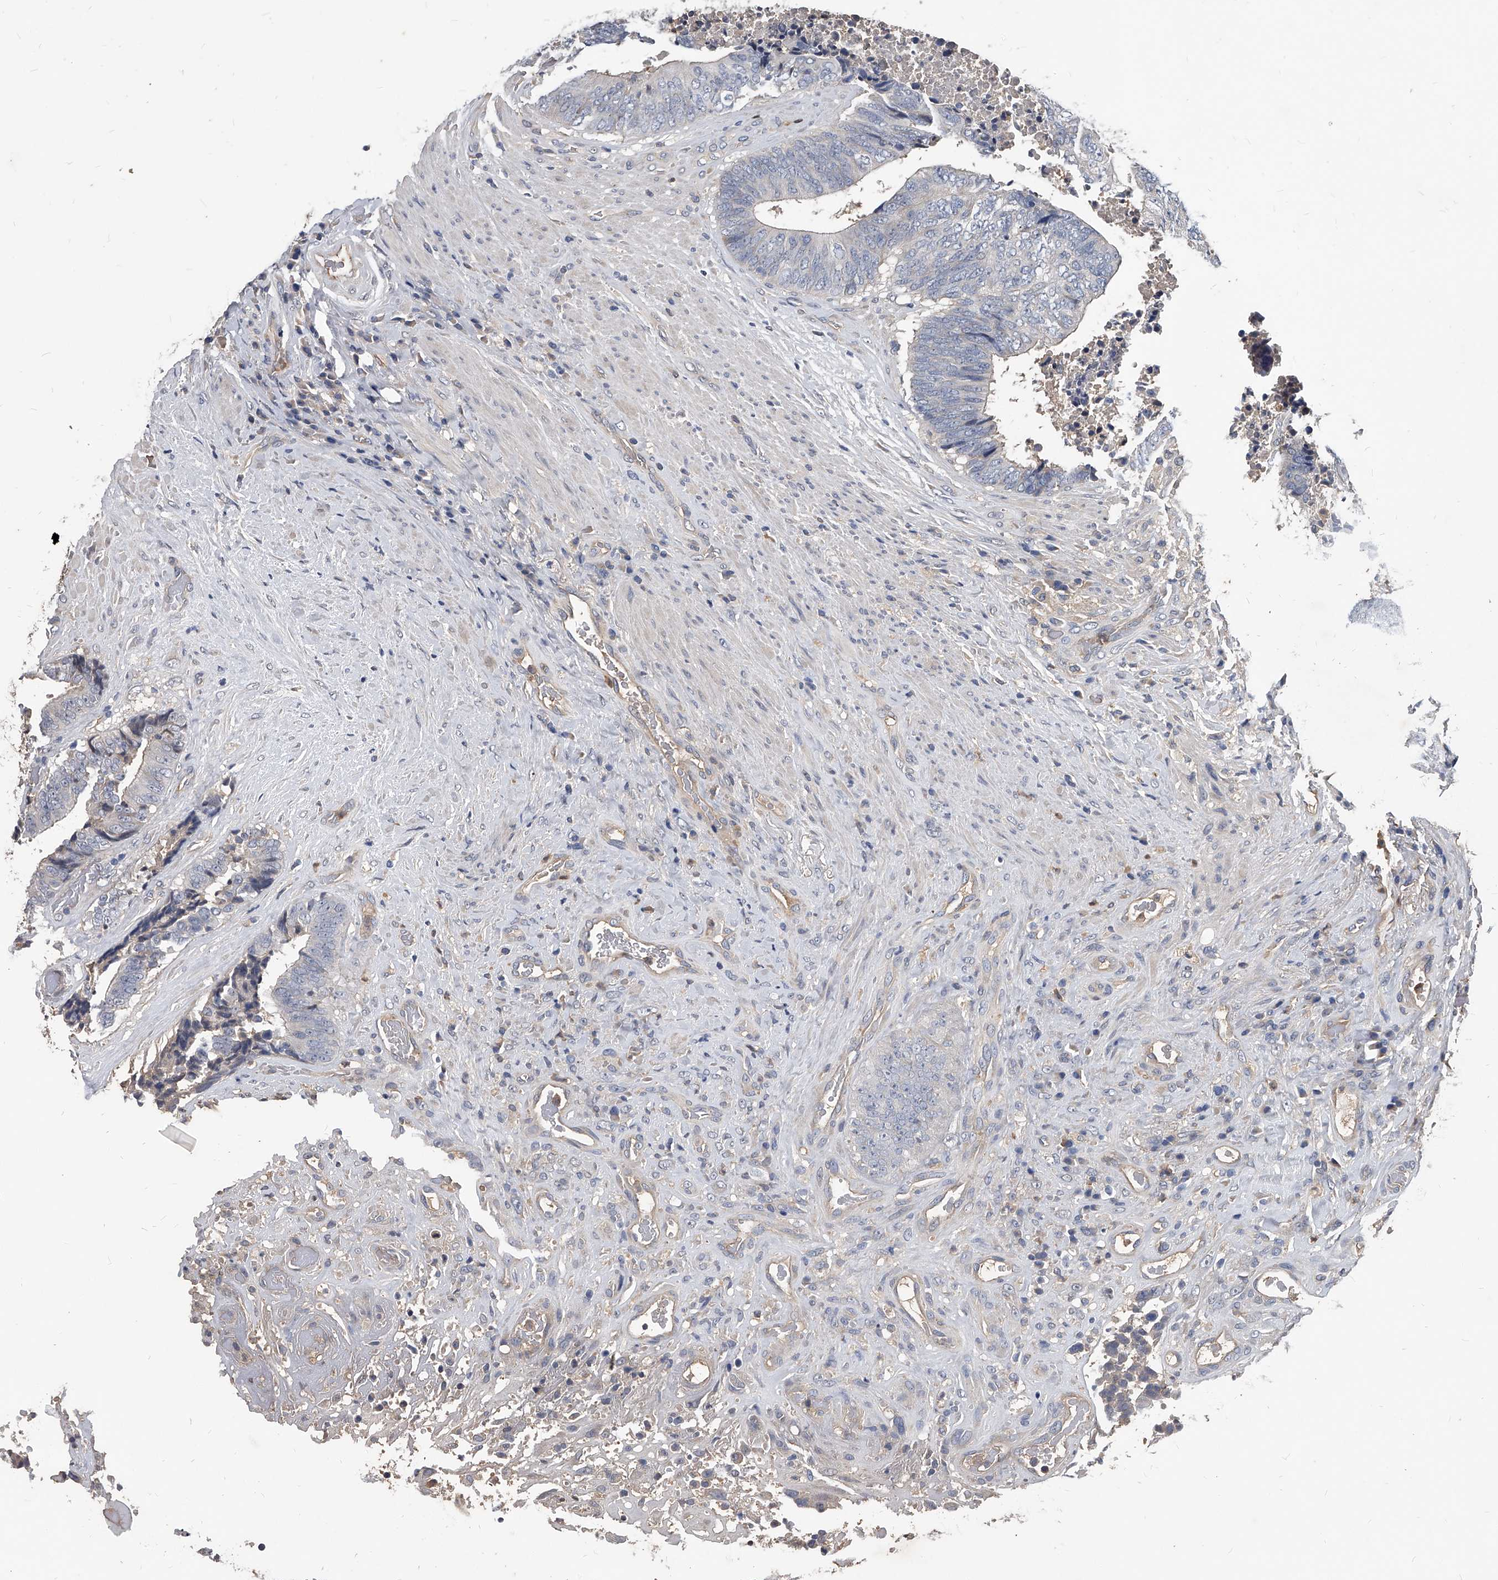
{"staining": {"intensity": "negative", "quantity": "none", "location": "none"}, "tissue": "colorectal cancer", "cell_type": "Tumor cells", "image_type": "cancer", "snomed": [{"axis": "morphology", "description": "Adenocarcinoma, NOS"}, {"axis": "topography", "description": "Rectum"}], "caption": "High power microscopy micrograph of an immunohistochemistry (IHC) histopathology image of colorectal cancer (adenocarcinoma), revealing no significant staining in tumor cells.", "gene": "HOMER3", "patient": {"sex": "male", "age": 72}}